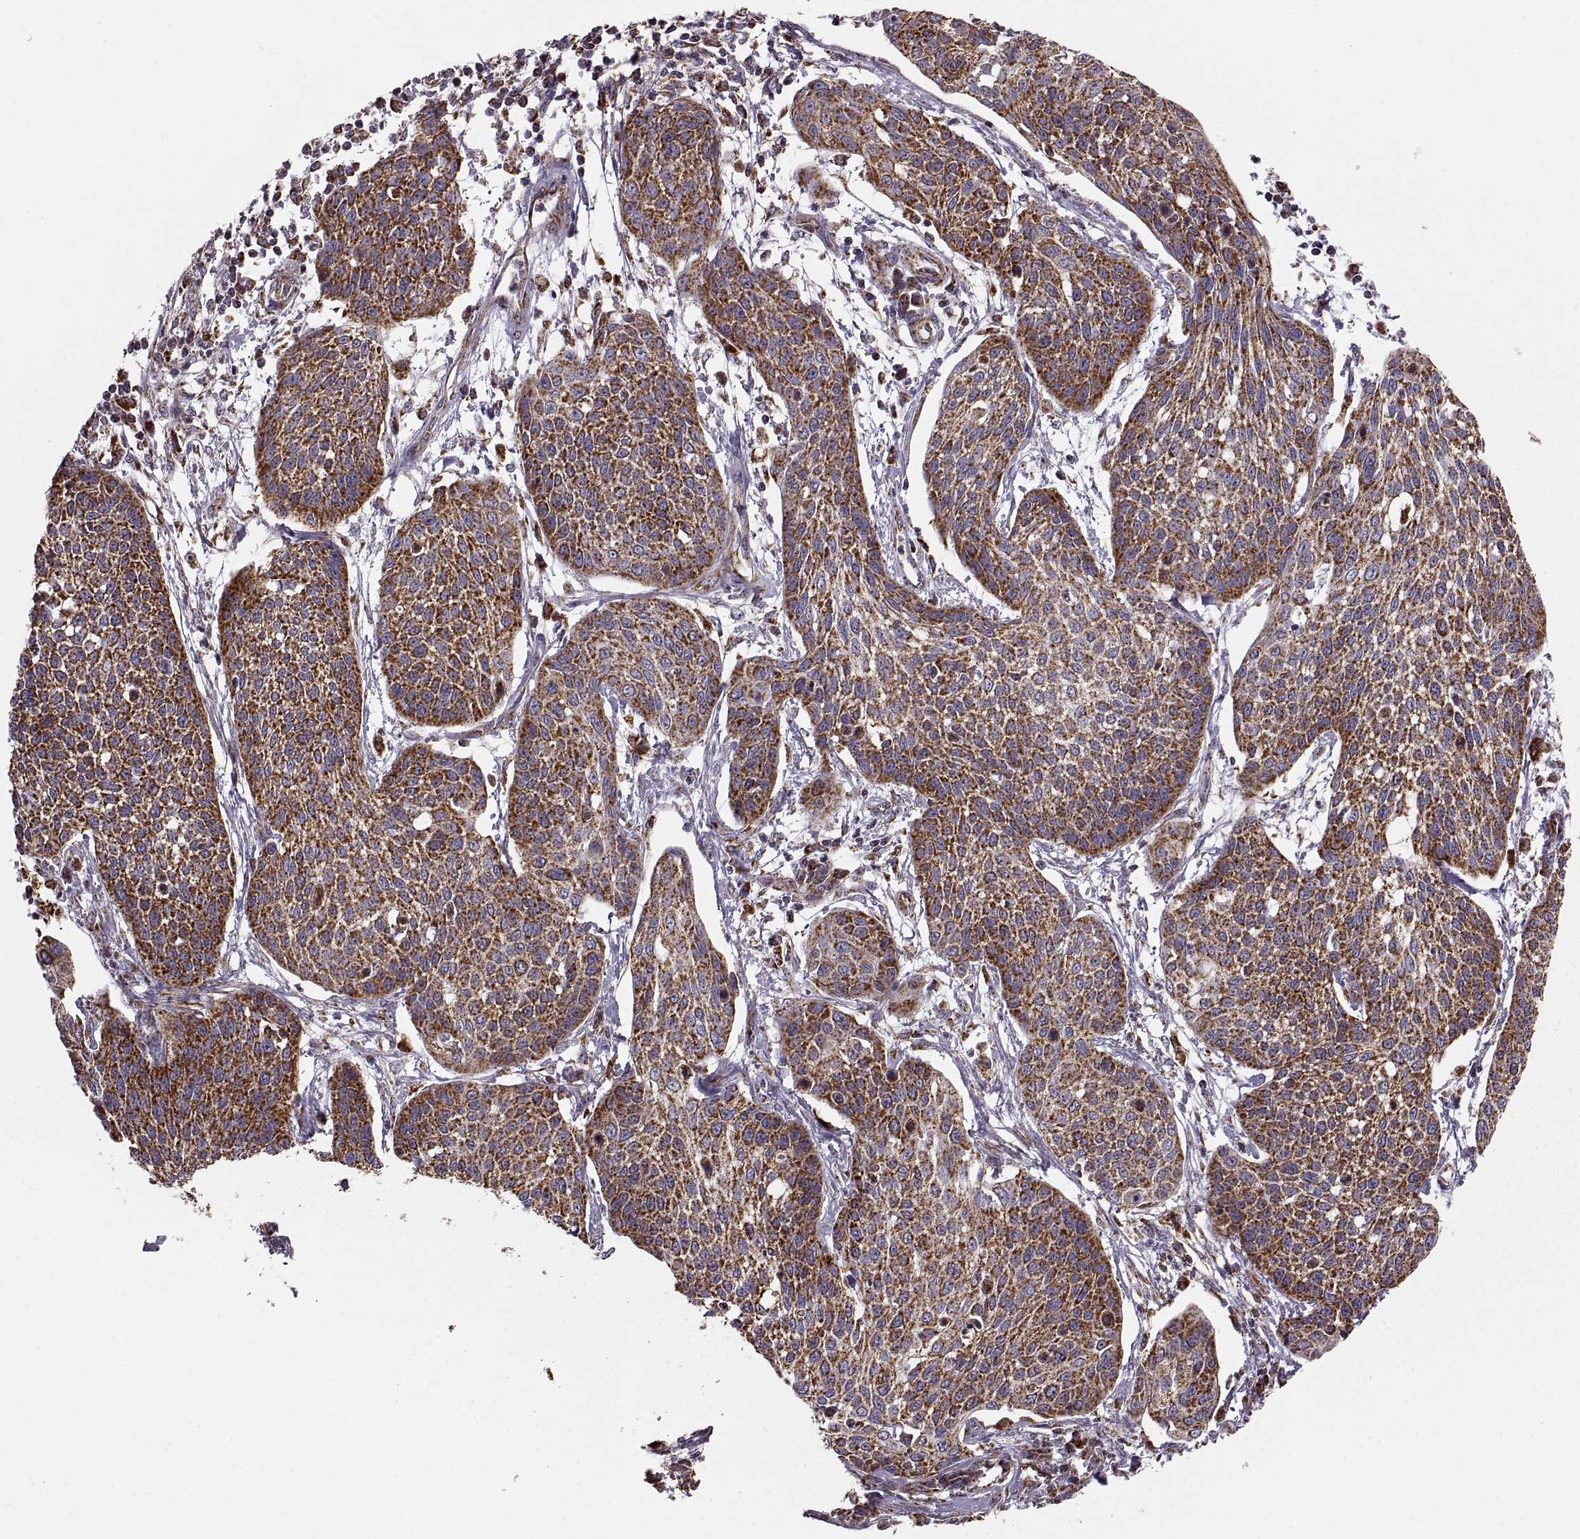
{"staining": {"intensity": "strong", "quantity": ">75%", "location": "cytoplasmic/membranous"}, "tissue": "cervical cancer", "cell_type": "Tumor cells", "image_type": "cancer", "snomed": [{"axis": "morphology", "description": "Squamous cell carcinoma, NOS"}, {"axis": "topography", "description": "Cervix"}], "caption": "A high-resolution histopathology image shows IHC staining of cervical squamous cell carcinoma, which shows strong cytoplasmic/membranous expression in about >75% of tumor cells.", "gene": "ARSD", "patient": {"sex": "female", "age": 34}}